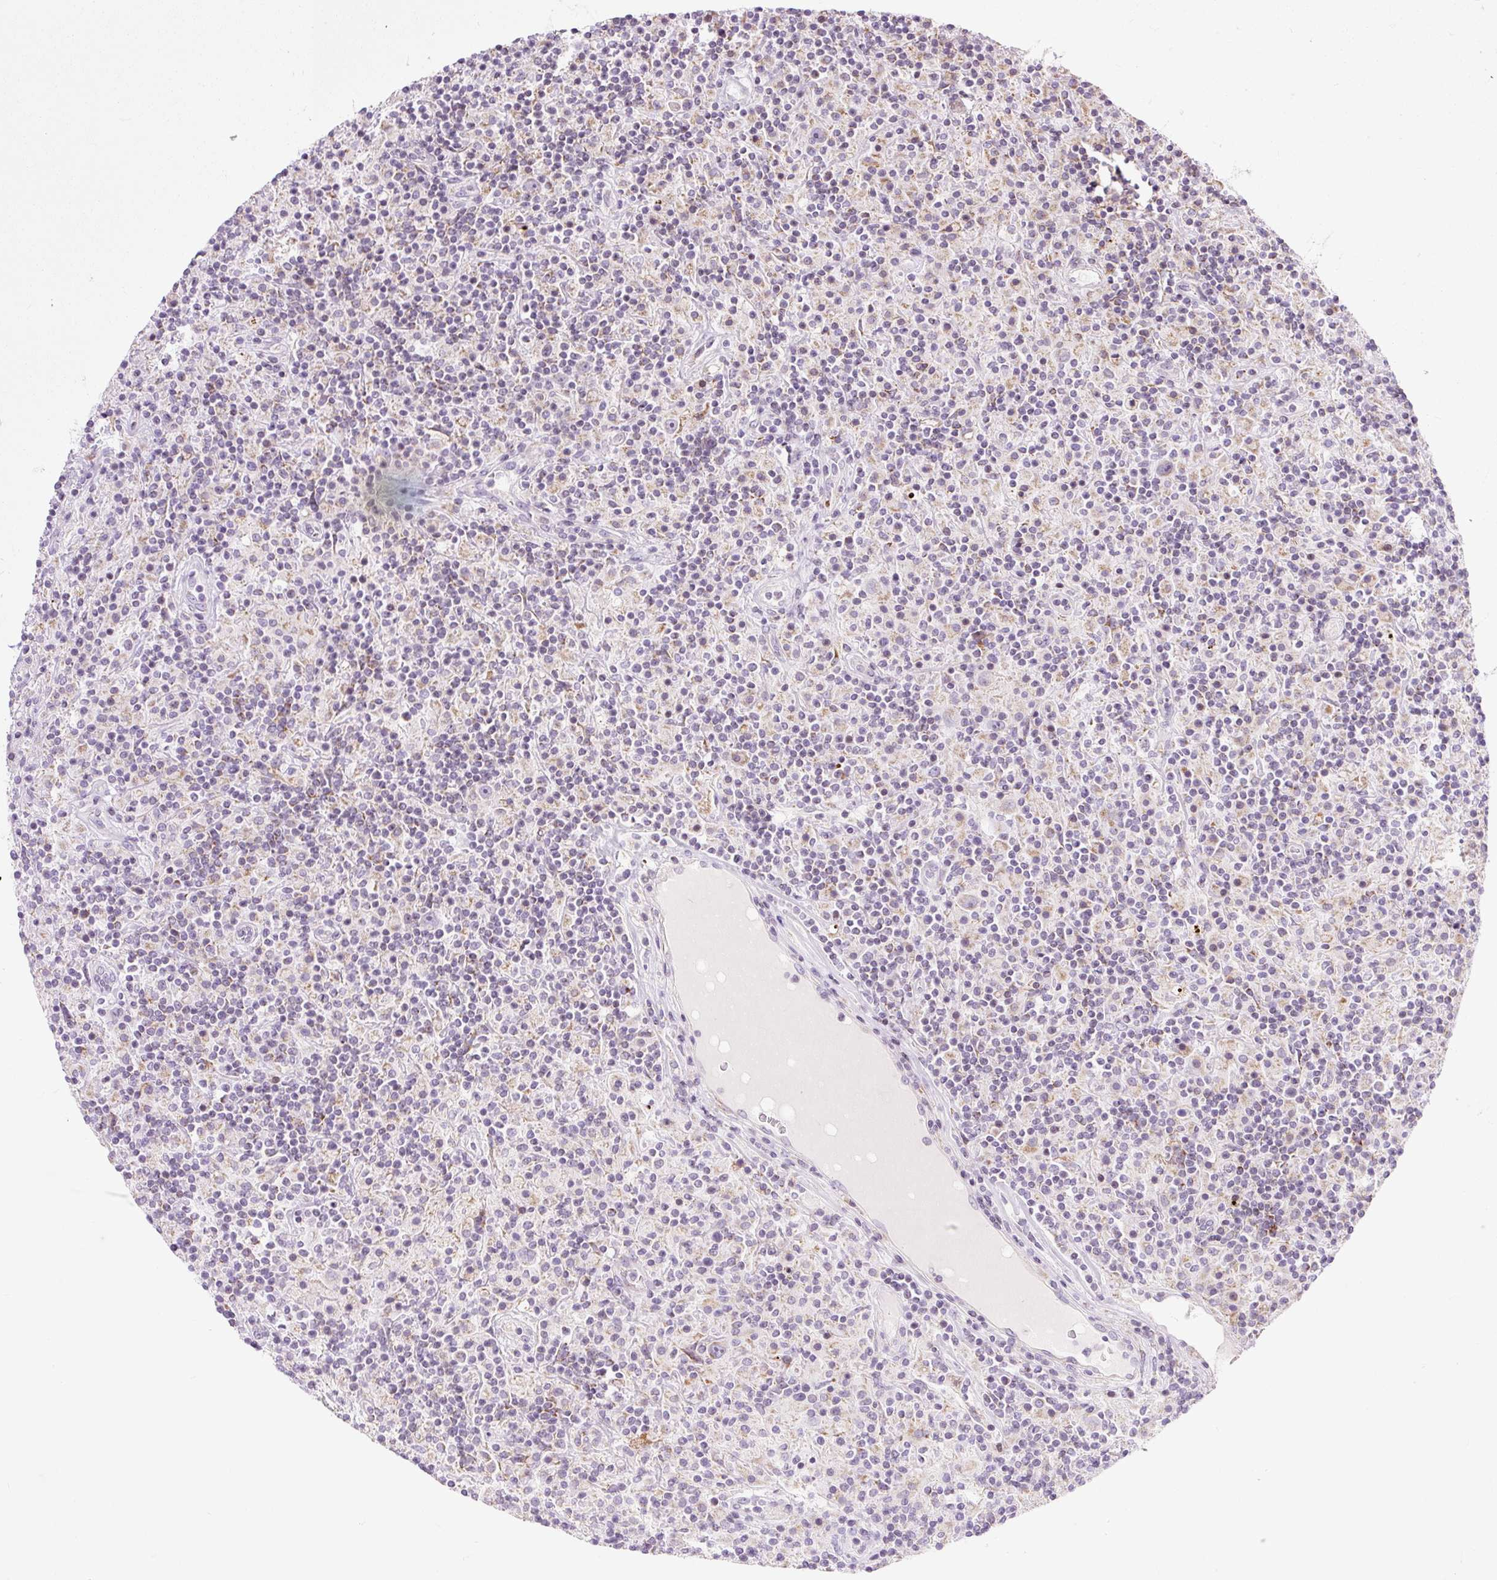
{"staining": {"intensity": "weak", "quantity": "<25%", "location": "cytoplasmic/membranous"}, "tissue": "lymphoma", "cell_type": "Tumor cells", "image_type": "cancer", "snomed": [{"axis": "morphology", "description": "Hodgkin's disease, NOS"}, {"axis": "topography", "description": "Lymph node"}], "caption": "IHC micrograph of neoplastic tissue: Hodgkin's disease stained with DAB (3,3'-diaminobenzidine) displays no significant protein staining in tumor cells. The staining is performed using DAB brown chromogen with nuclei counter-stained in using hematoxylin.", "gene": "FMC1", "patient": {"sex": "male", "age": 70}}